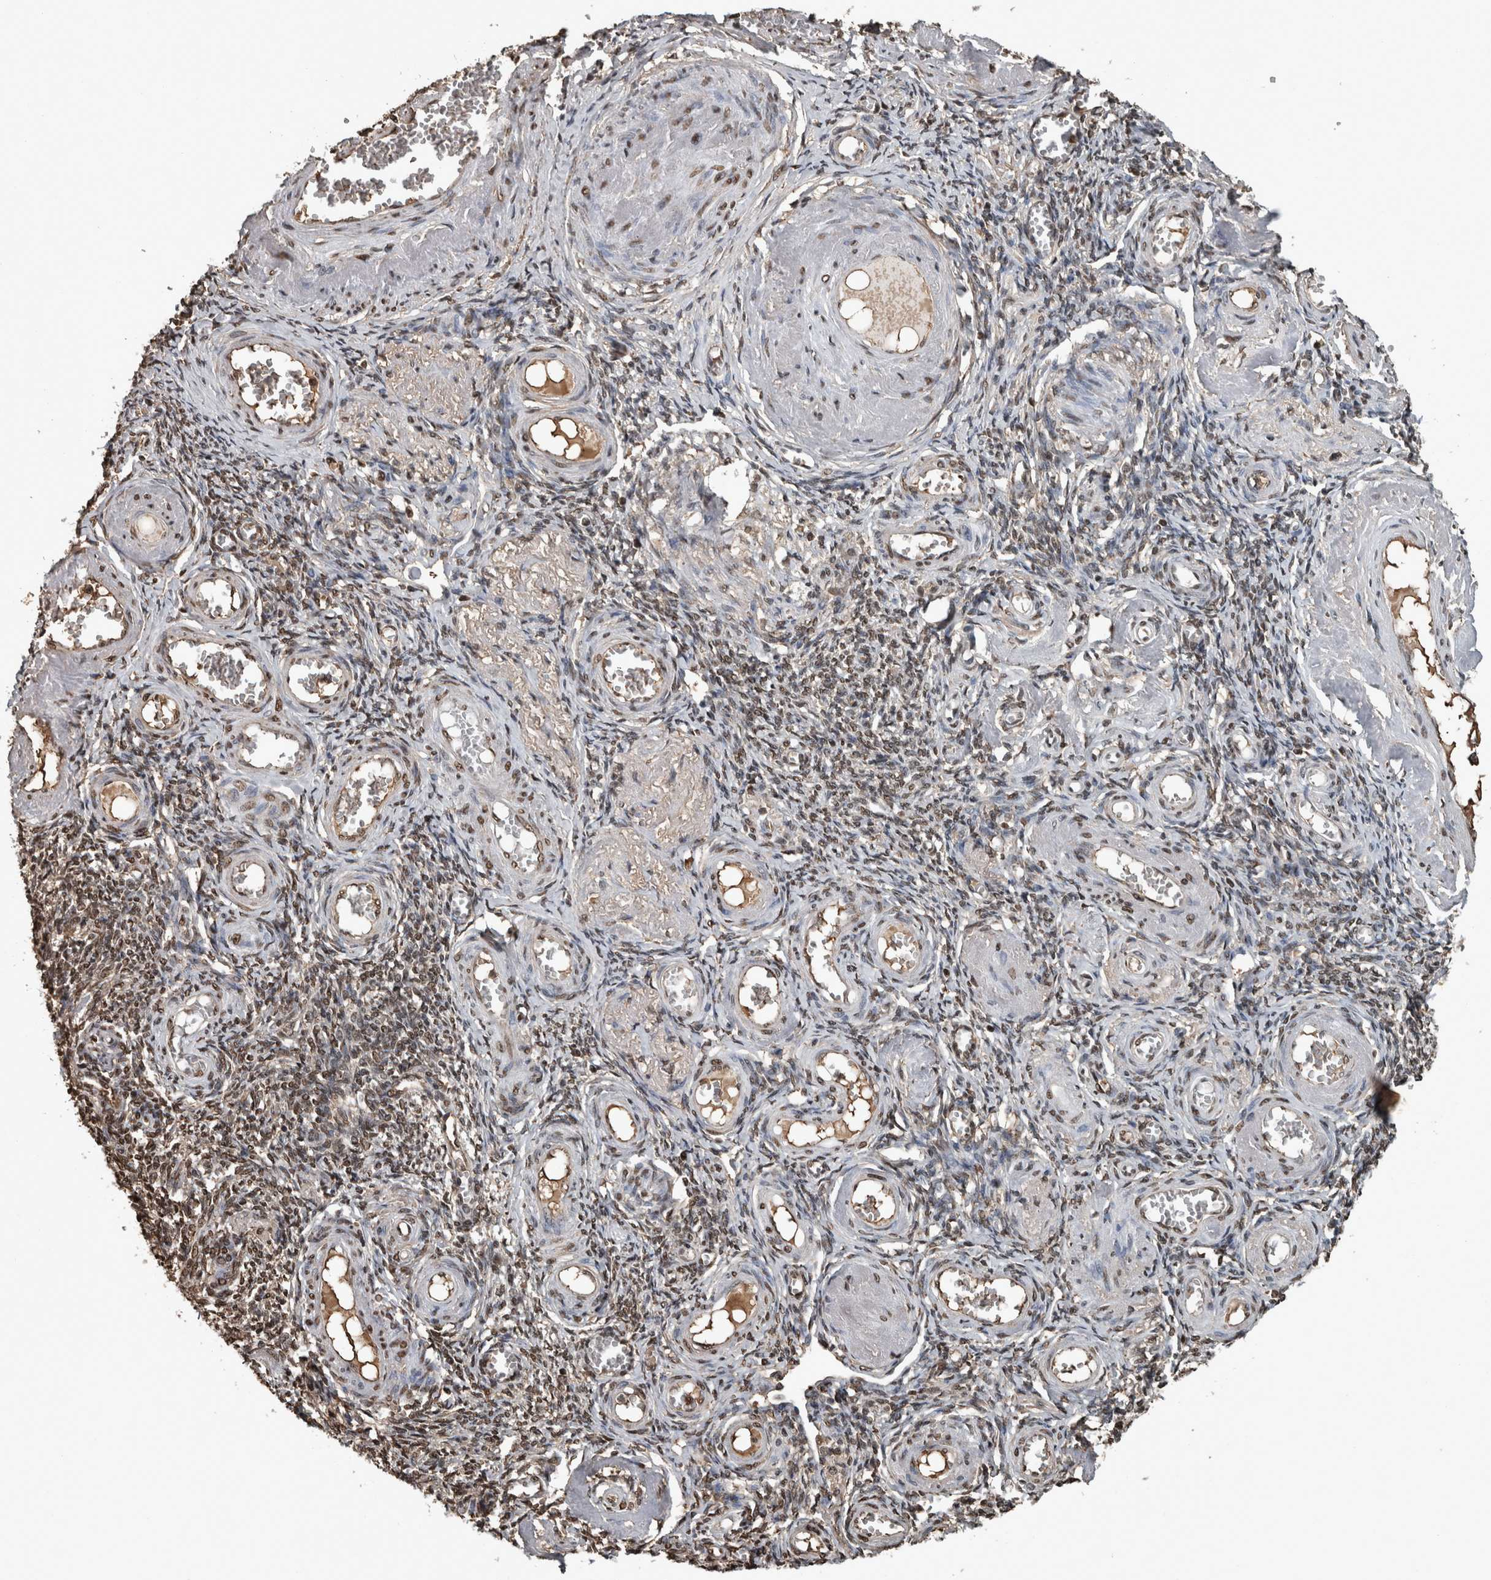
{"staining": {"intensity": "strong", "quantity": ">75%", "location": "nuclear"}, "tissue": "adipose tissue", "cell_type": "Adipocytes", "image_type": "normal", "snomed": [{"axis": "morphology", "description": "Normal tissue, NOS"}, {"axis": "topography", "description": "Vascular tissue"}, {"axis": "topography", "description": "Fallopian tube"}, {"axis": "topography", "description": "Ovary"}], "caption": "Adipocytes exhibit high levels of strong nuclear positivity in about >75% of cells in unremarkable human adipose tissue.", "gene": "TGS1", "patient": {"sex": "female", "age": 67}}